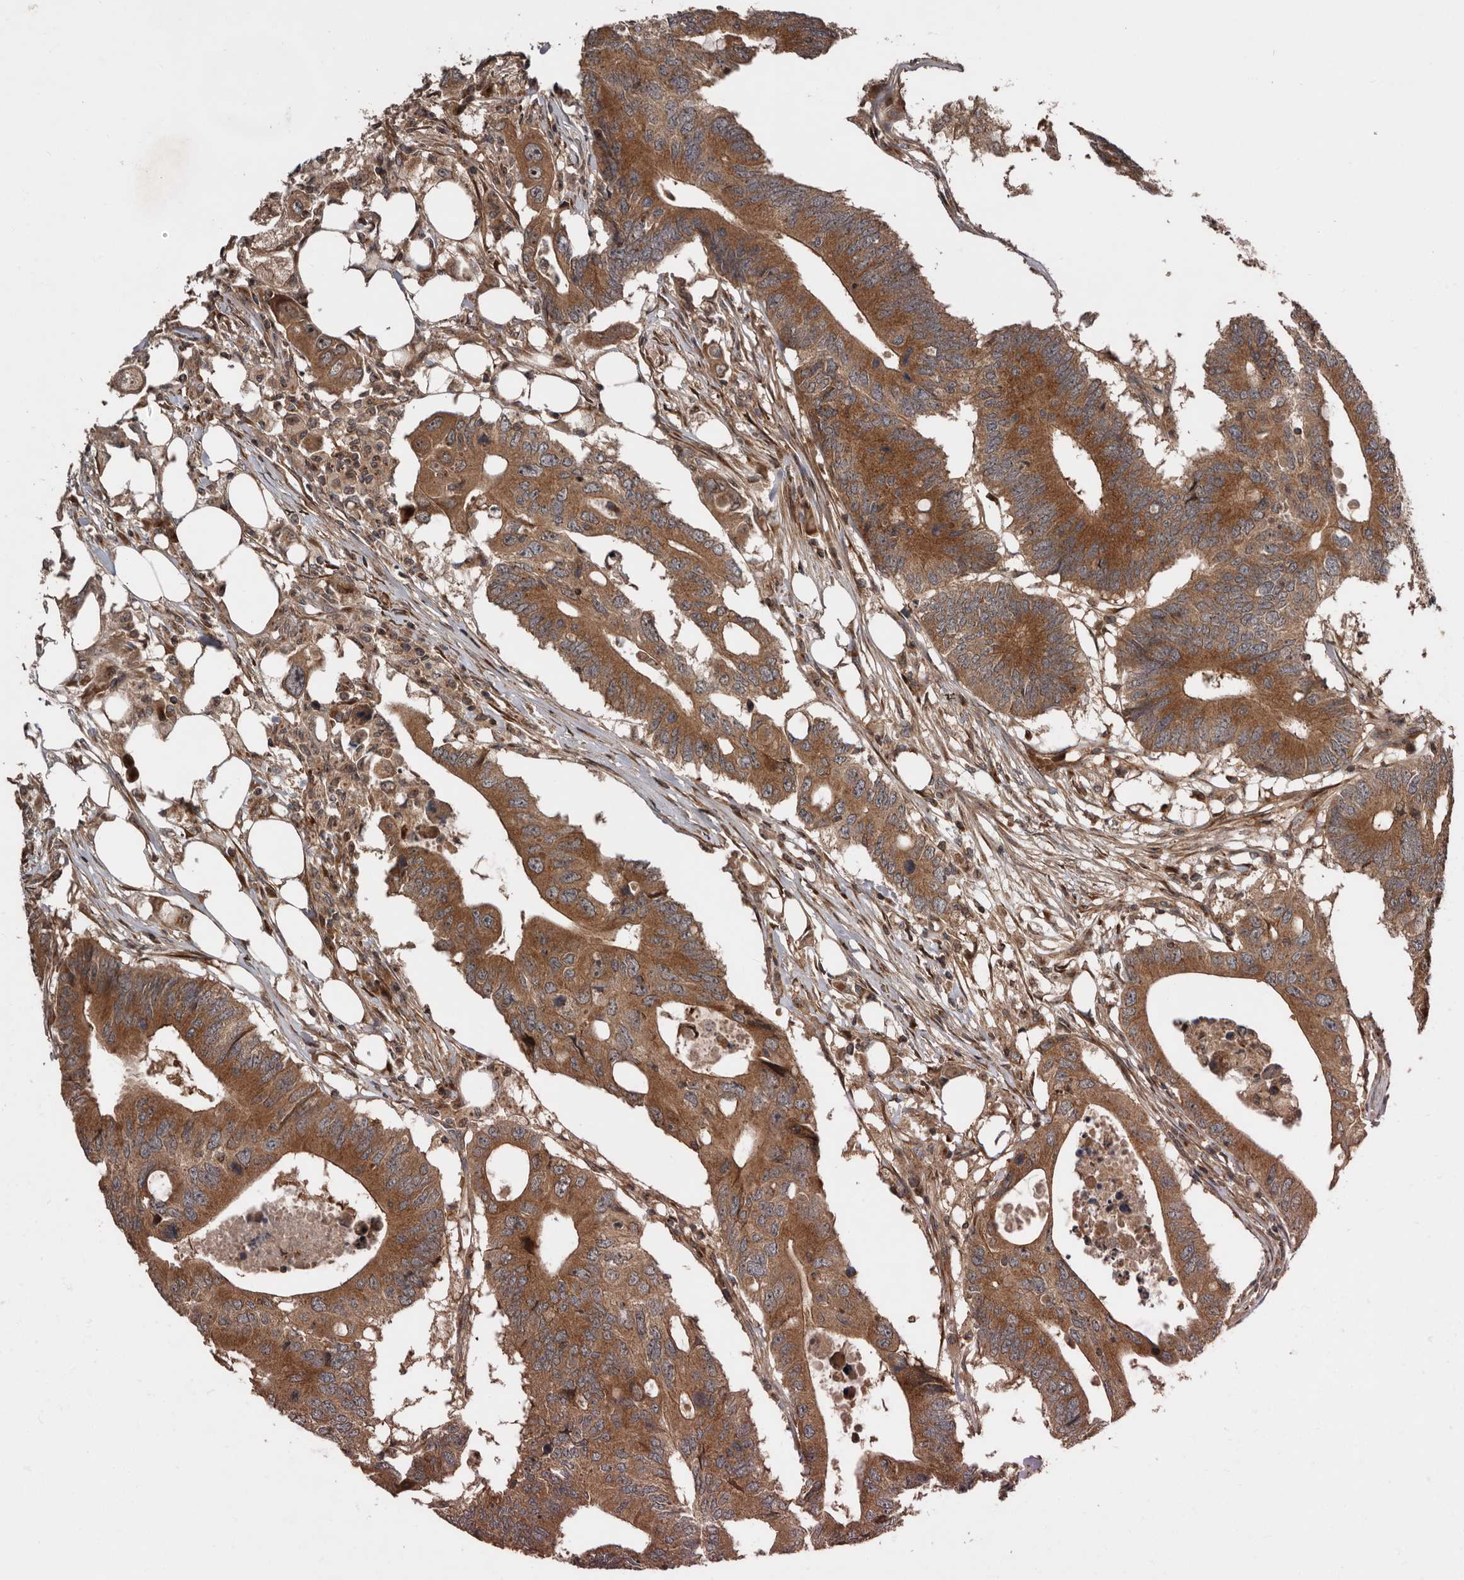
{"staining": {"intensity": "strong", "quantity": ">75%", "location": "cytoplasmic/membranous"}, "tissue": "colorectal cancer", "cell_type": "Tumor cells", "image_type": "cancer", "snomed": [{"axis": "morphology", "description": "Adenocarcinoma, NOS"}, {"axis": "topography", "description": "Colon"}], "caption": "An image of human colorectal cancer stained for a protein reveals strong cytoplasmic/membranous brown staining in tumor cells.", "gene": "CCDC190", "patient": {"sex": "male", "age": 71}}